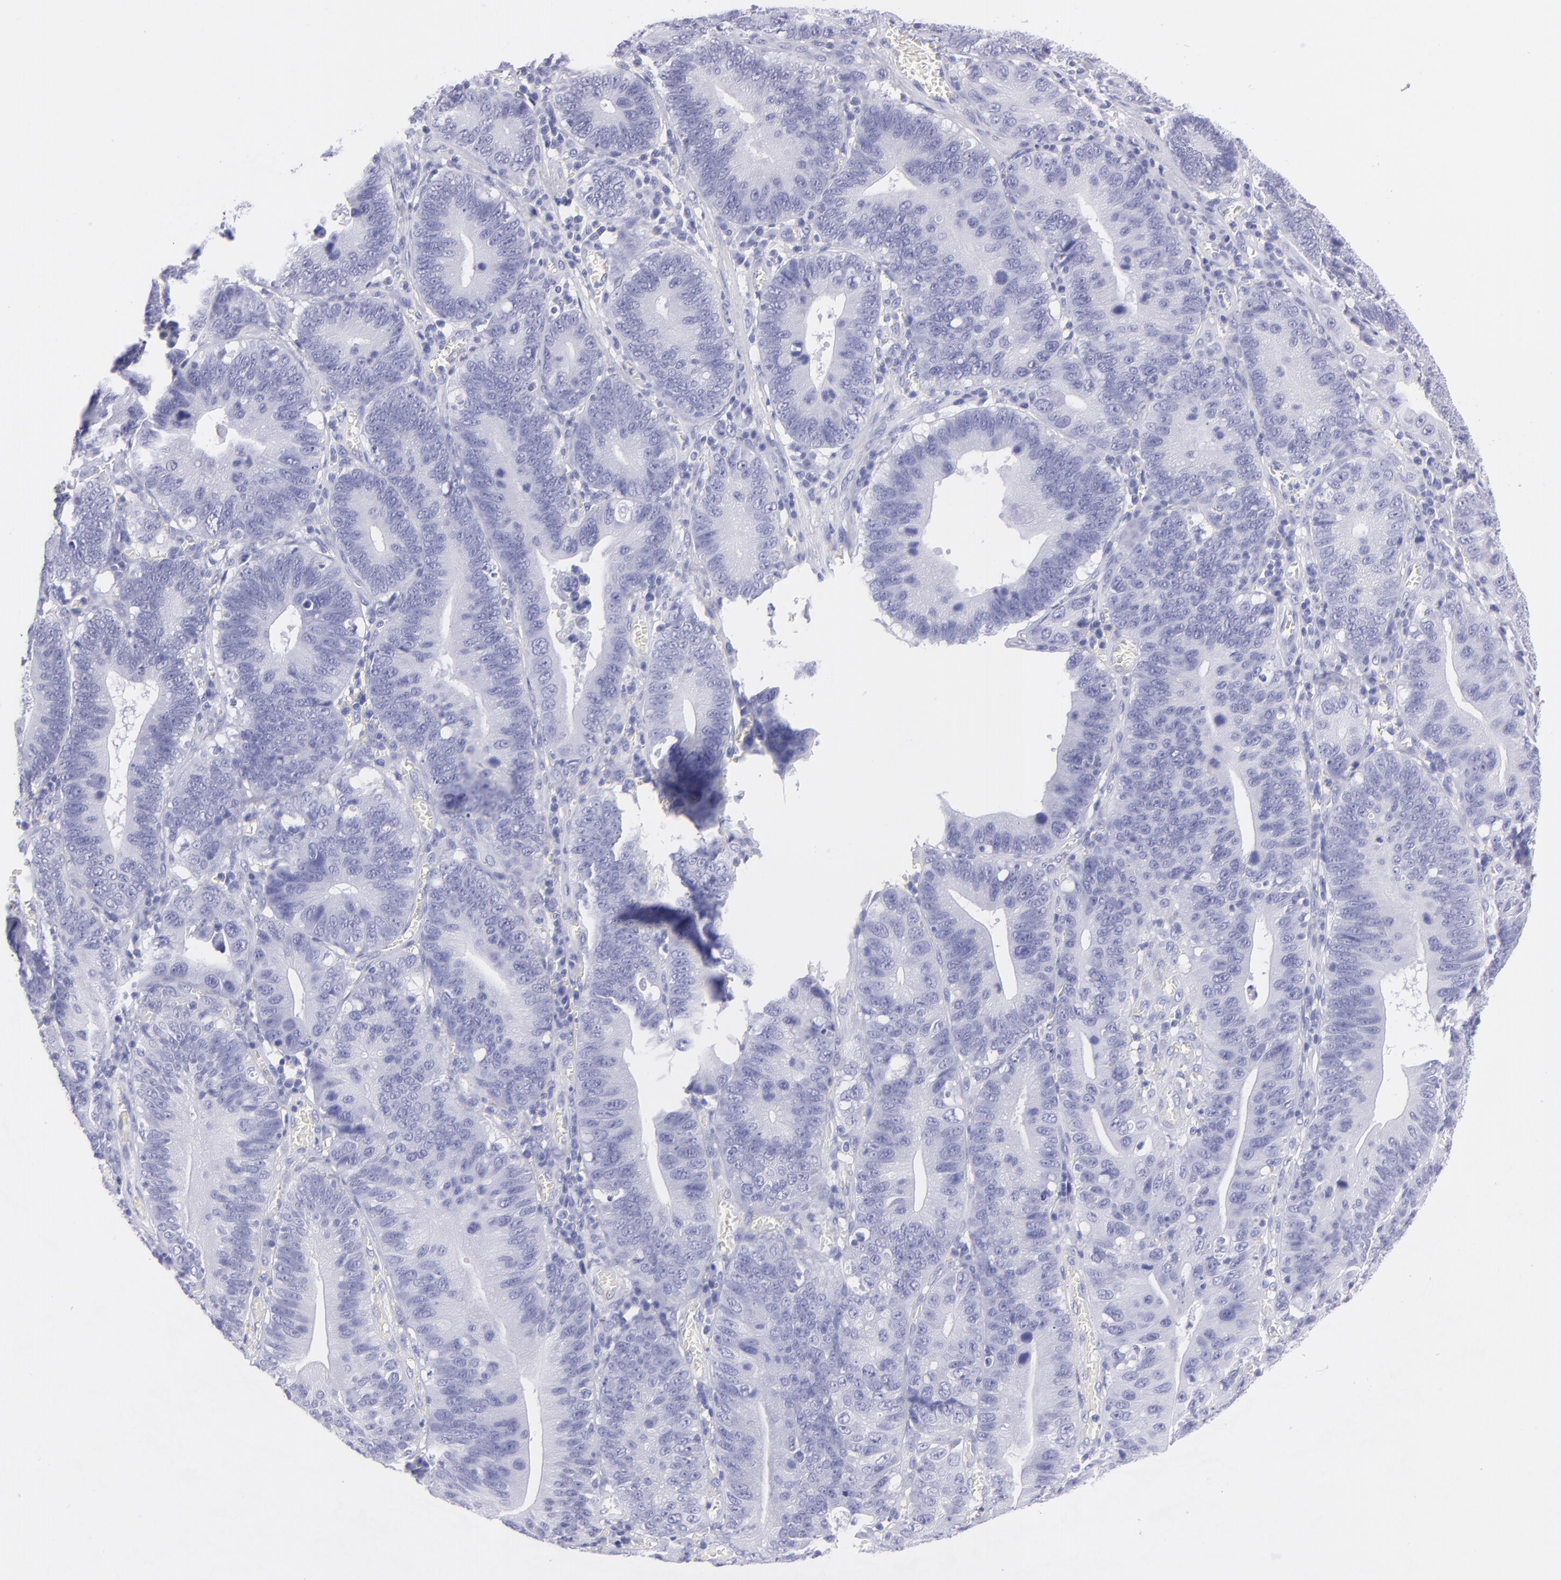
{"staining": {"intensity": "negative", "quantity": "none", "location": "none"}, "tissue": "stomach cancer", "cell_type": "Tumor cells", "image_type": "cancer", "snomed": [{"axis": "morphology", "description": "Adenocarcinoma, NOS"}, {"axis": "topography", "description": "Stomach"}, {"axis": "topography", "description": "Gastric cardia"}], "caption": "The photomicrograph displays no significant positivity in tumor cells of stomach cancer.", "gene": "CNP", "patient": {"sex": "male", "age": 59}}